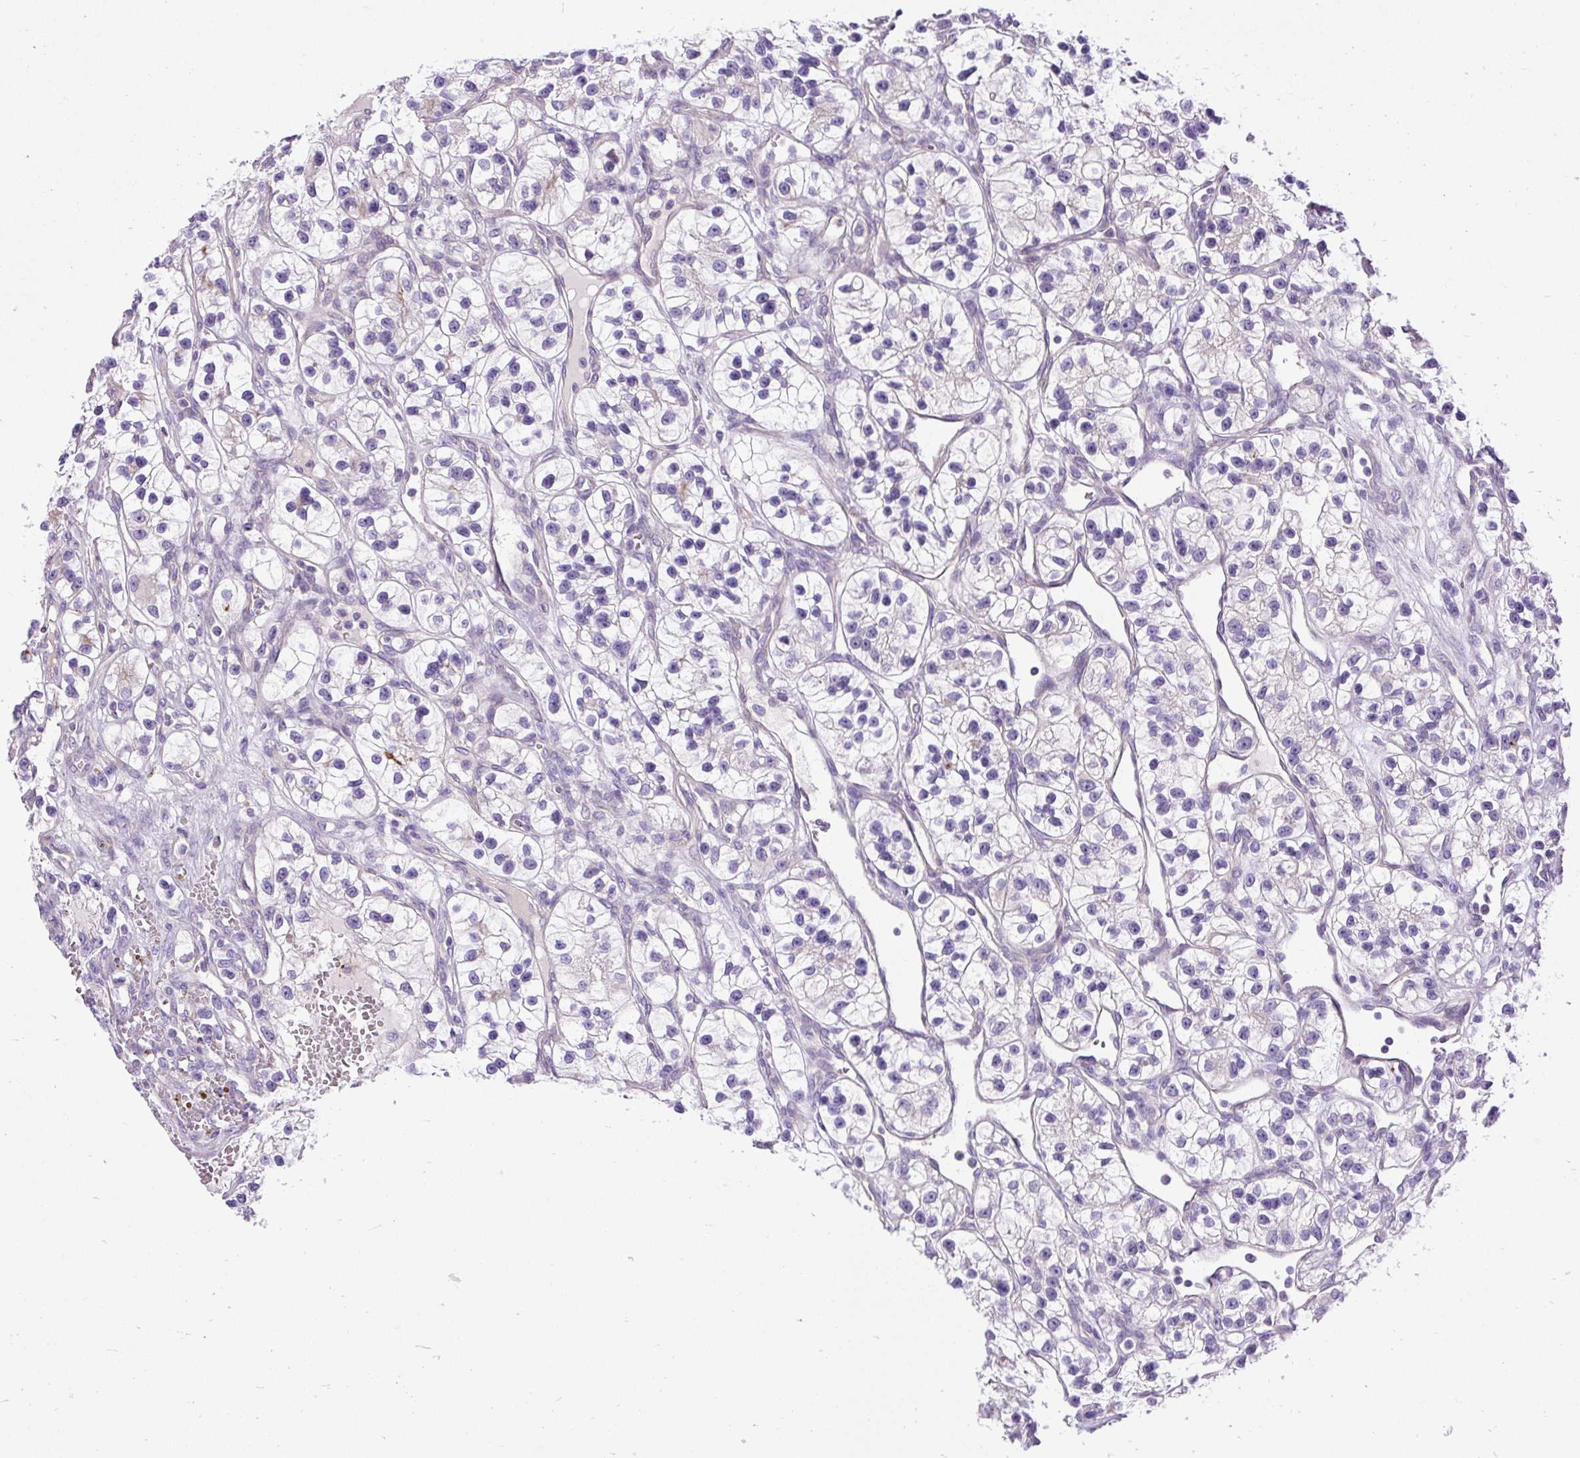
{"staining": {"intensity": "negative", "quantity": "none", "location": "none"}, "tissue": "renal cancer", "cell_type": "Tumor cells", "image_type": "cancer", "snomed": [{"axis": "morphology", "description": "Adenocarcinoma, NOS"}, {"axis": "topography", "description": "Kidney"}], "caption": "High magnification brightfield microscopy of adenocarcinoma (renal) stained with DAB (brown) and counterstained with hematoxylin (blue): tumor cells show no significant staining.", "gene": "CFAP47", "patient": {"sex": "female", "age": 57}}